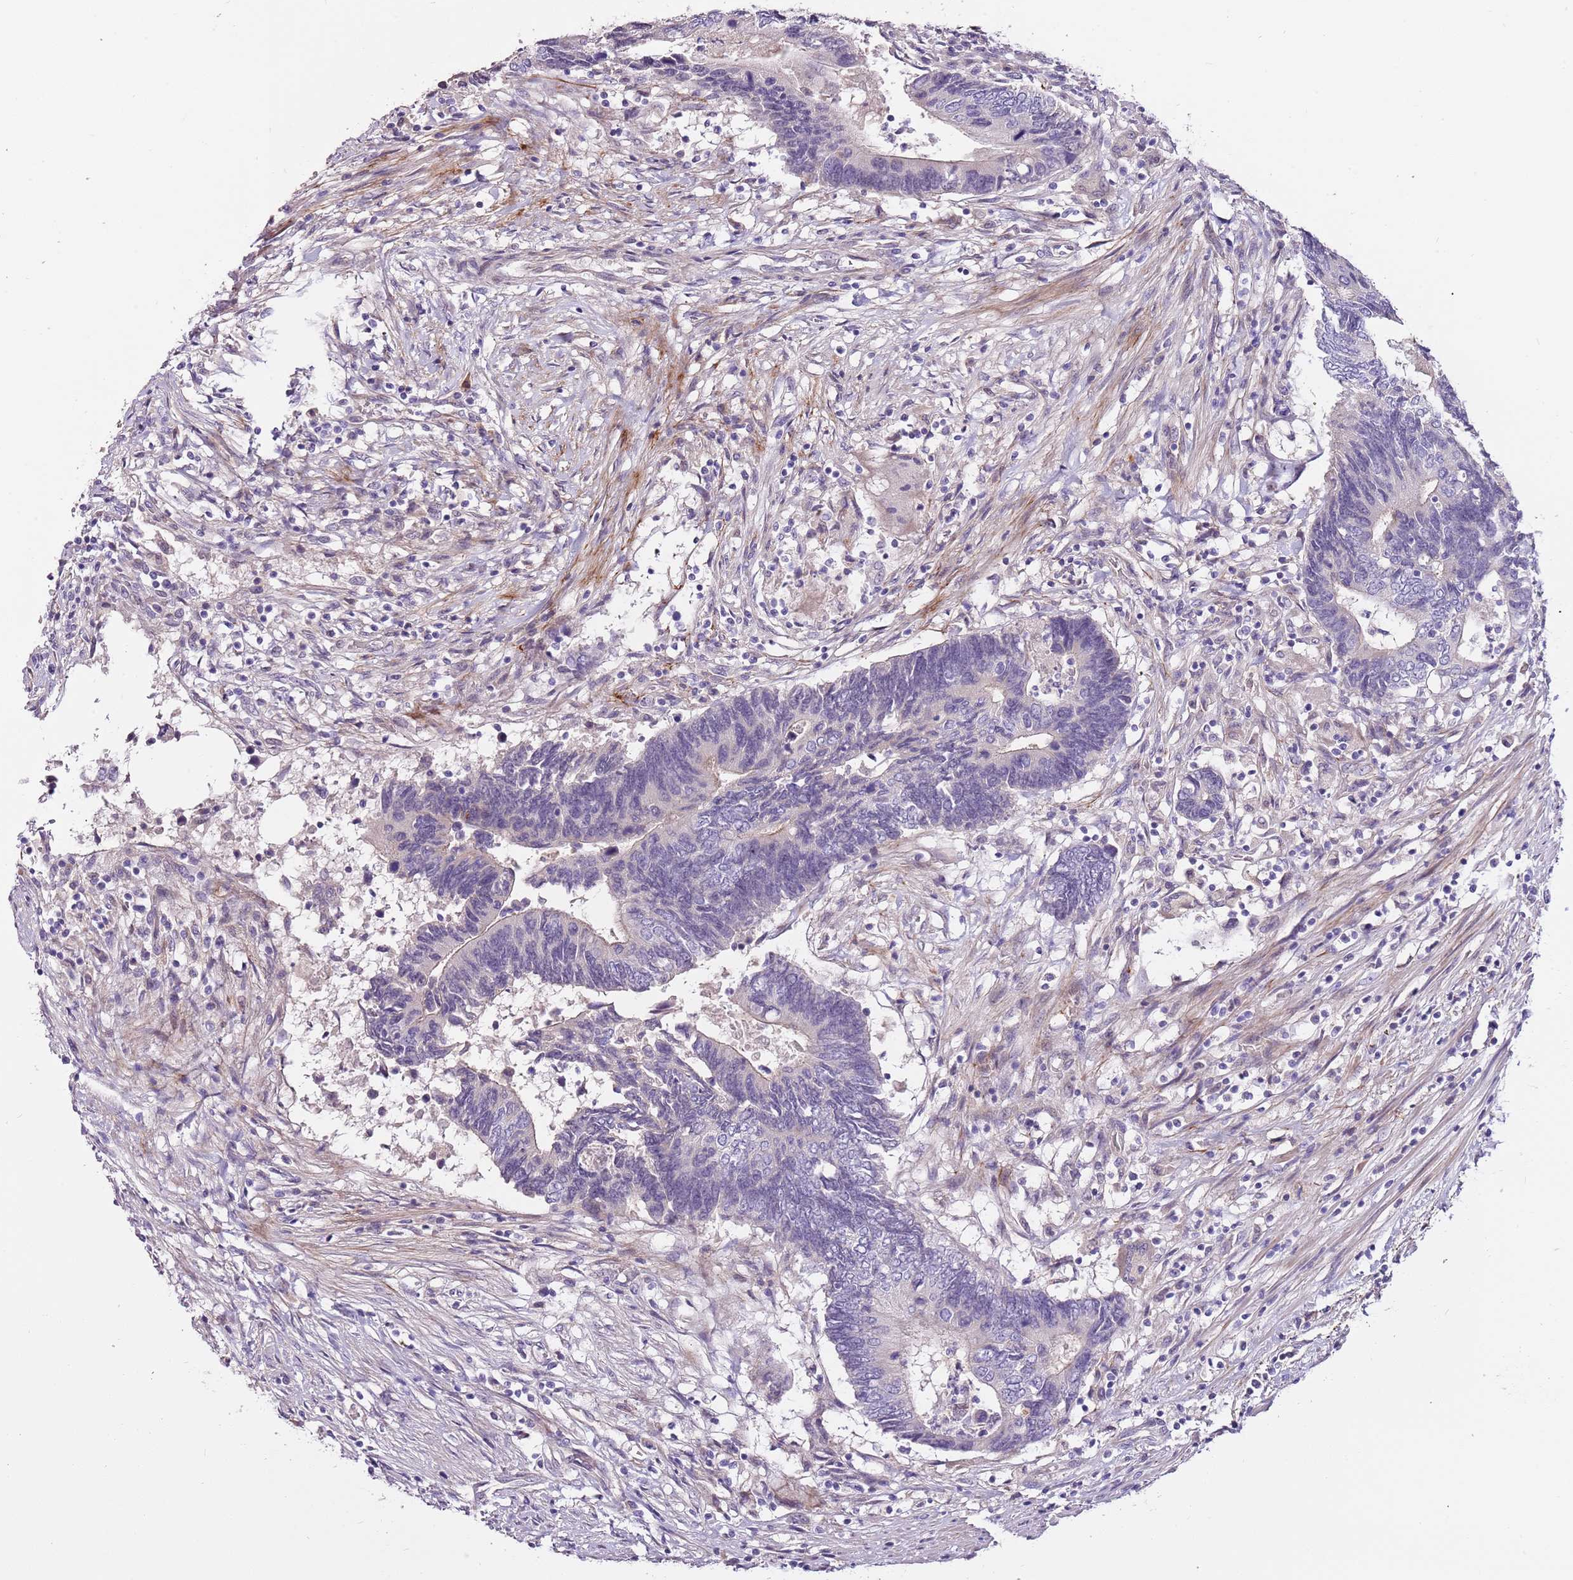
{"staining": {"intensity": "negative", "quantity": "none", "location": "none"}, "tissue": "colorectal cancer", "cell_type": "Tumor cells", "image_type": "cancer", "snomed": [{"axis": "morphology", "description": "Adenocarcinoma, NOS"}, {"axis": "topography", "description": "Colon"}], "caption": "The immunohistochemistry (IHC) micrograph has no significant expression in tumor cells of colorectal cancer tissue.", "gene": "NKX2-3", "patient": {"sex": "male", "age": 87}}